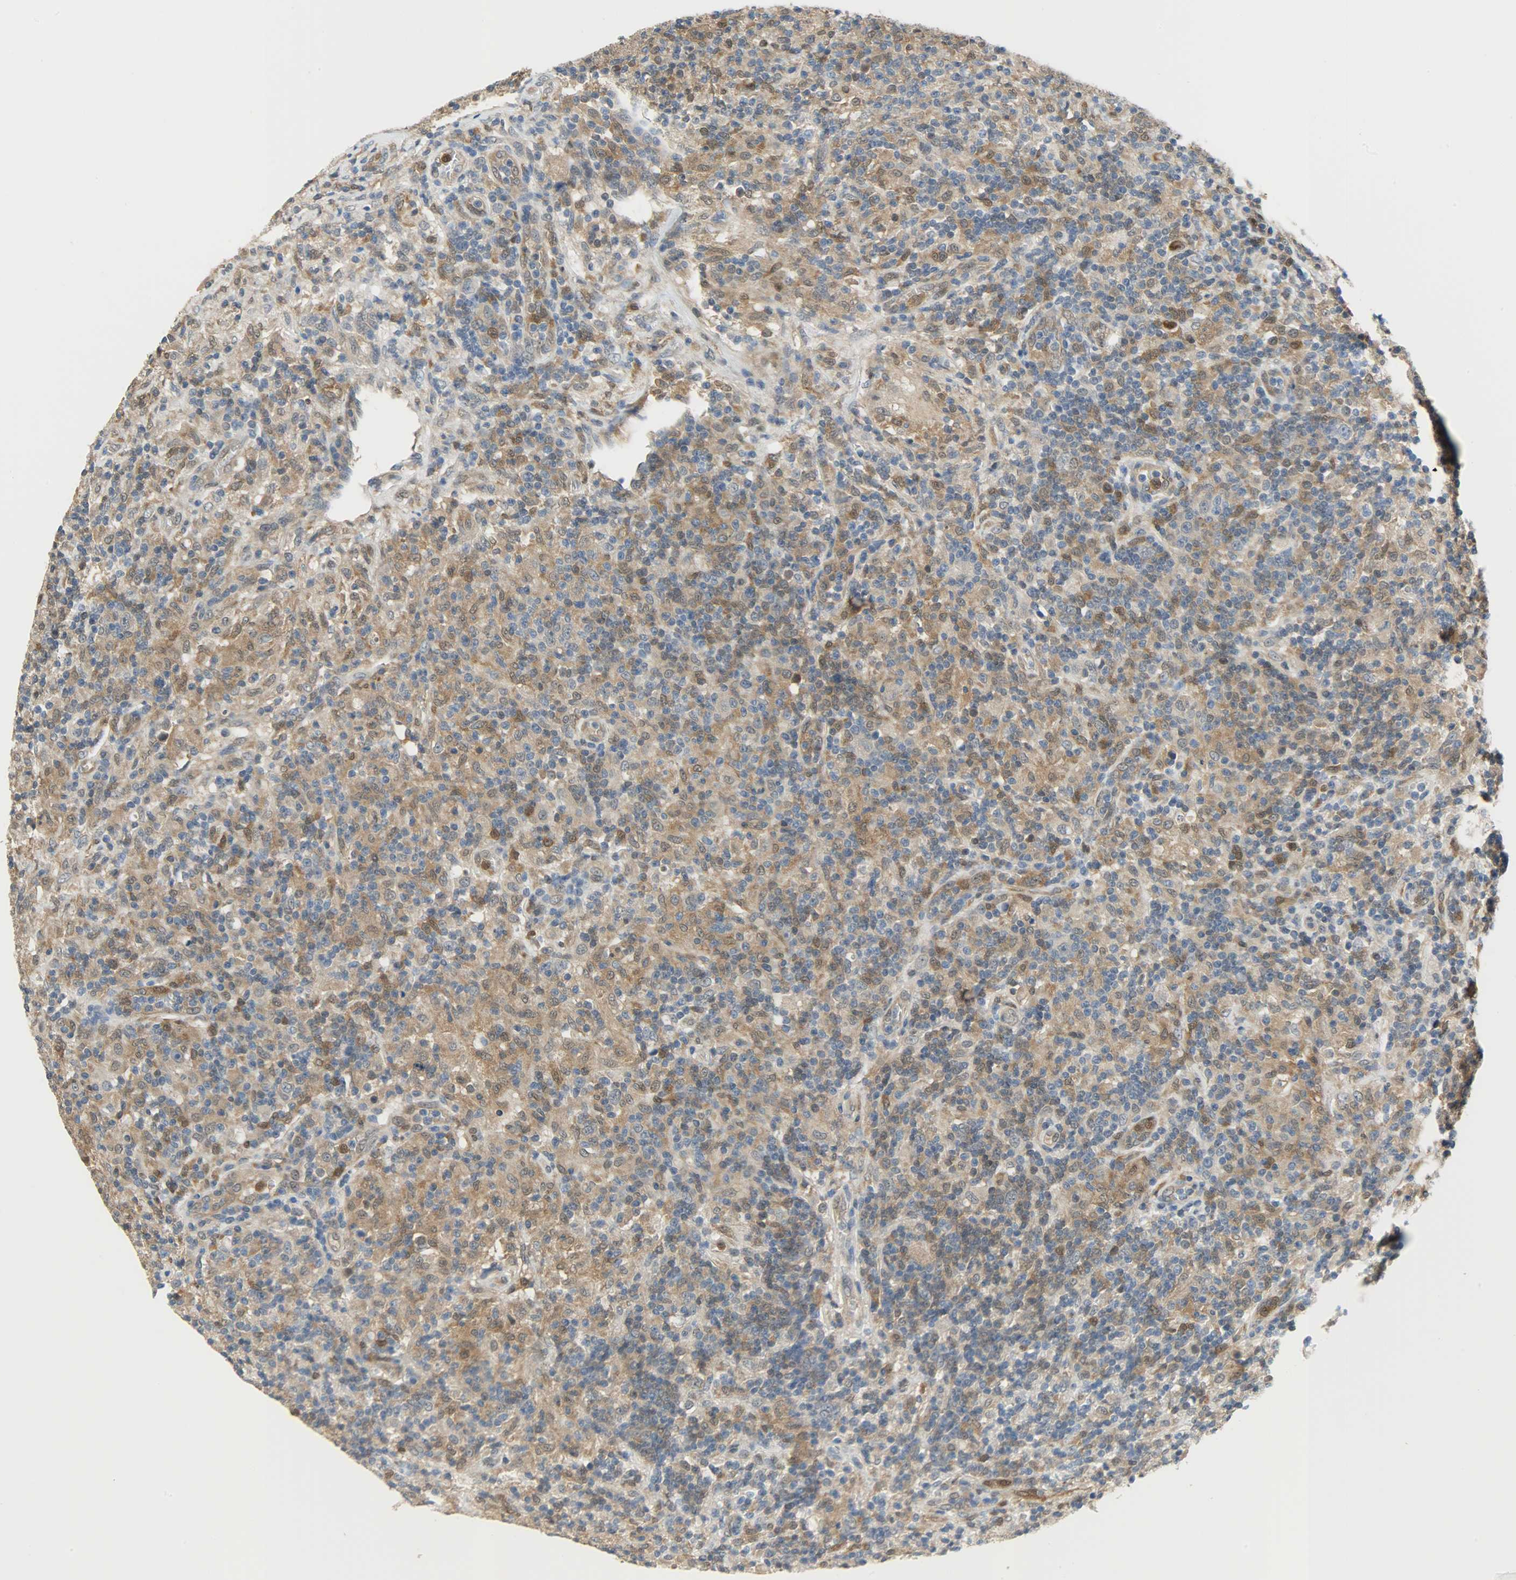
{"staining": {"intensity": "moderate", "quantity": ">75%", "location": "cytoplasmic/membranous,nuclear"}, "tissue": "lymphoma", "cell_type": "Tumor cells", "image_type": "cancer", "snomed": [{"axis": "morphology", "description": "Hodgkin's disease, NOS"}, {"axis": "topography", "description": "Lymph node"}], "caption": "Brown immunohistochemical staining in Hodgkin's disease demonstrates moderate cytoplasmic/membranous and nuclear positivity in approximately >75% of tumor cells.", "gene": "EIF4EBP1", "patient": {"sex": "male", "age": 70}}